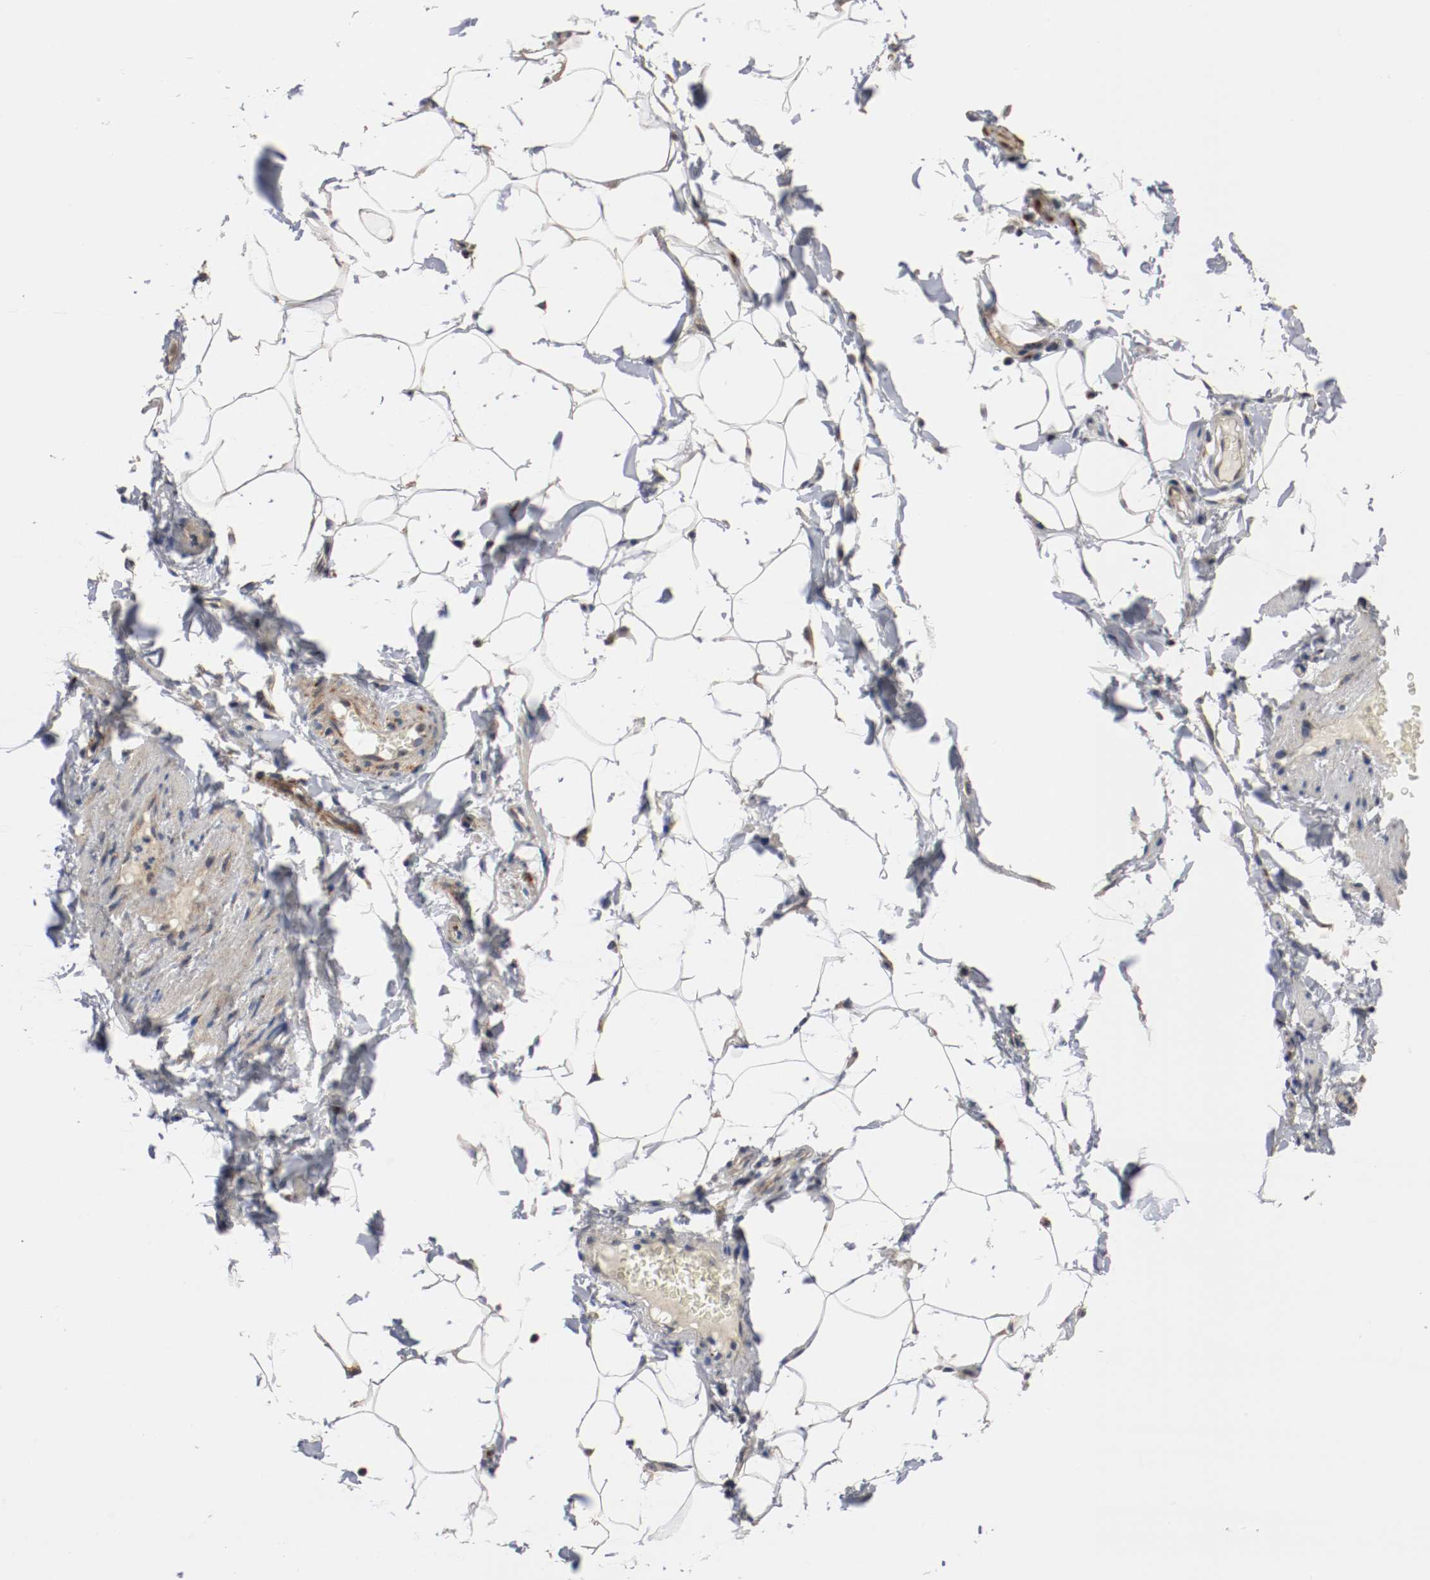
{"staining": {"intensity": "moderate", "quantity": "<25%", "location": "cytoplasmic/membranous"}, "tissue": "adipose tissue", "cell_type": "Adipocytes", "image_type": "normal", "snomed": [{"axis": "morphology", "description": "Normal tissue, NOS"}, {"axis": "topography", "description": "Vascular tissue"}], "caption": "Immunohistochemical staining of benign adipose tissue reveals <25% levels of moderate cytoplasmic/membranous protein staining in approximately <25% of adipocytes.", "gene": "TUBD1", "patient": {"sex": "male", "age": 41}}